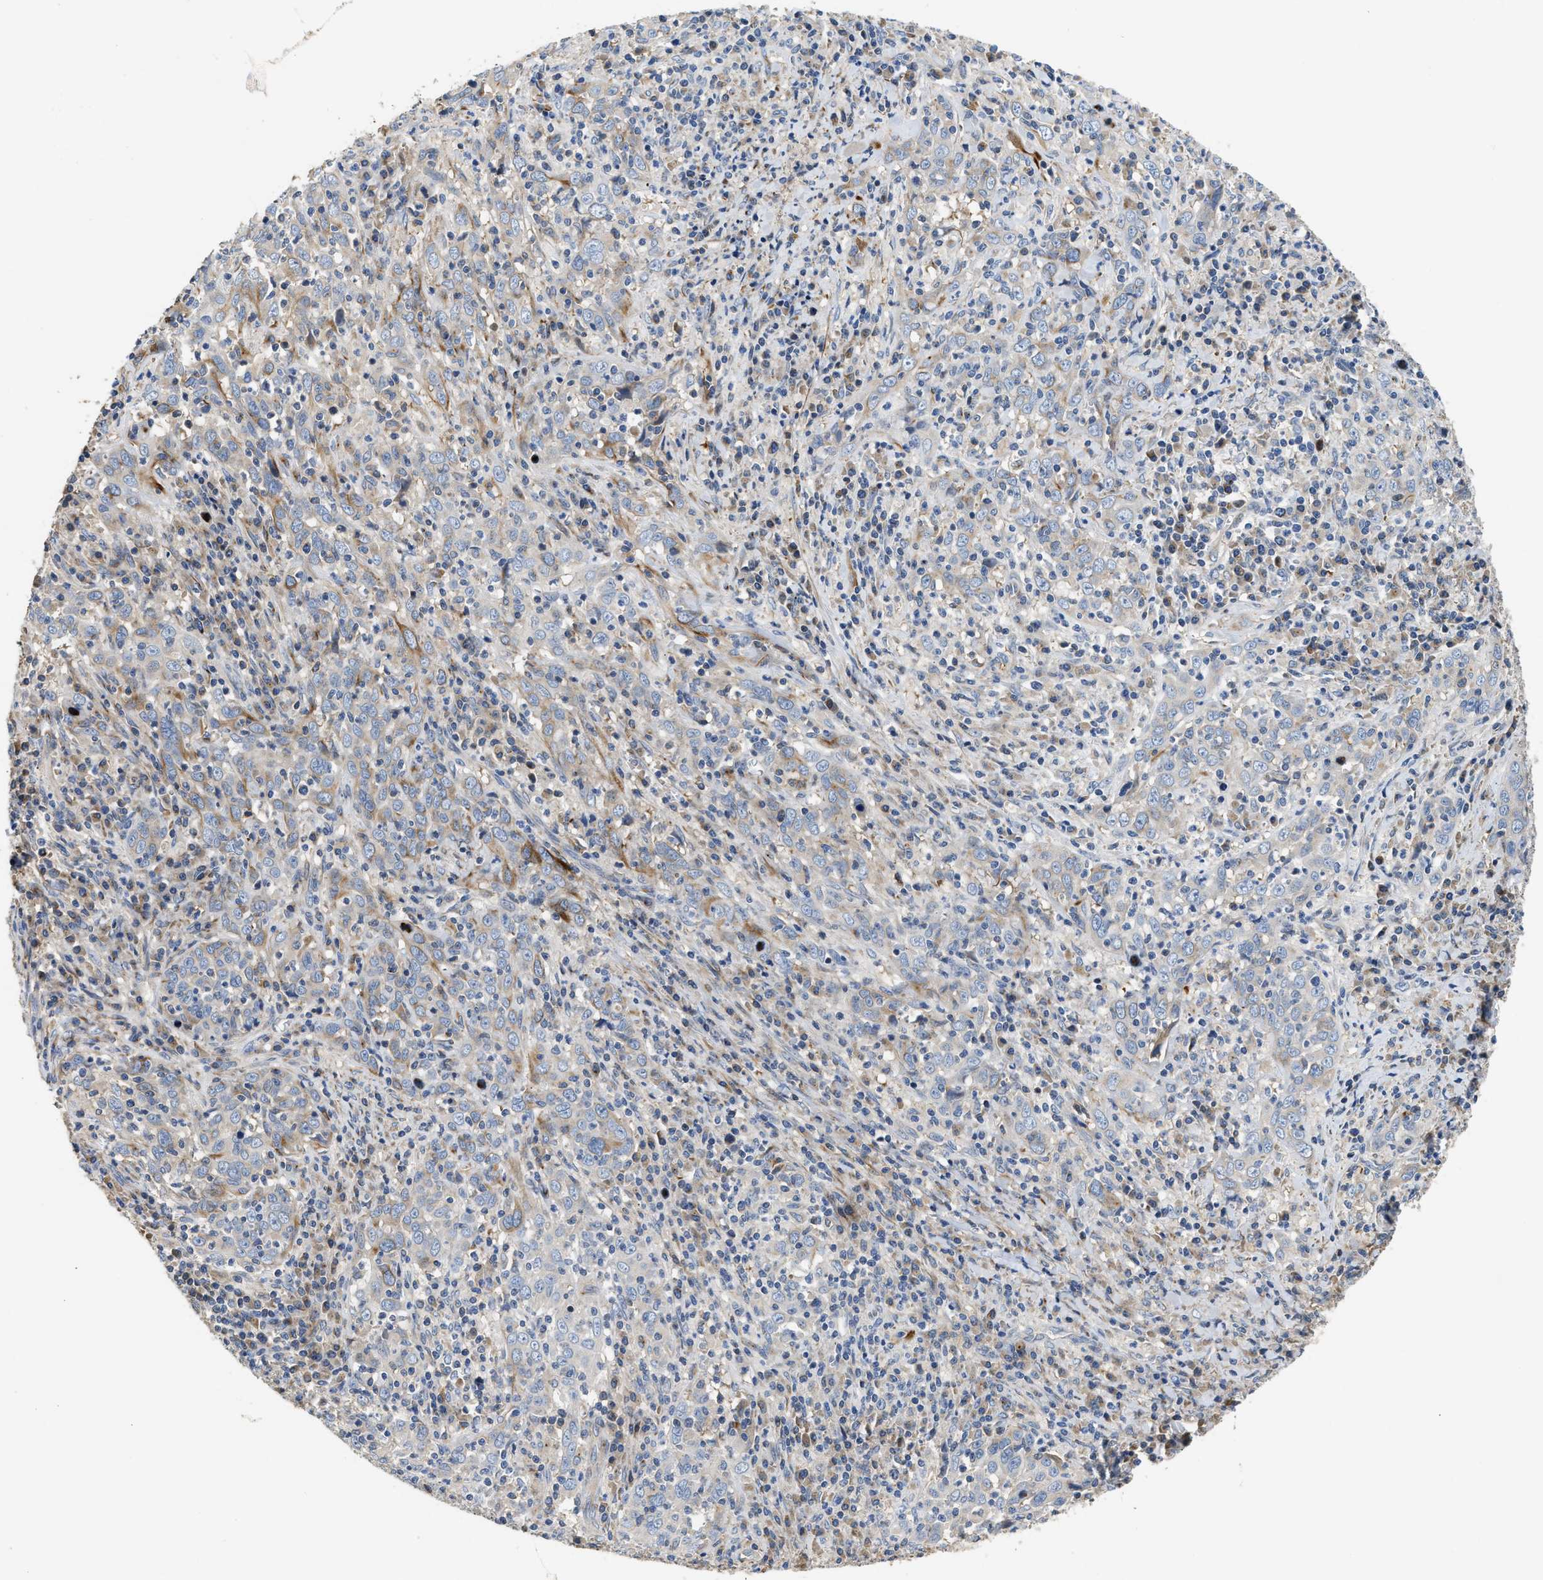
{"staining": {"intensity": "moderate", "quantity": "<25%", "location": "cytoplasmic/membranous"}, "tissue": "cervical cancer", "cell_type": "Tumor cells", "image_type": "cancer", "snomed": [{"axis": "morphology", "description": "Squamous cell carcinoma, NOS"}, {"axis": "topography", "description": "Cervix"}], "caption": "An immunohistochemistry (IHC) histopathology image of neoplastic tissue is shown. Protein staining in brown labels moderate cytoplasmic/membranous positivity in squamous cell carcinoma (cervical) within tumor cells.", "gene": "IL17RC", "patient": {"sex": "female", "age": 46}}